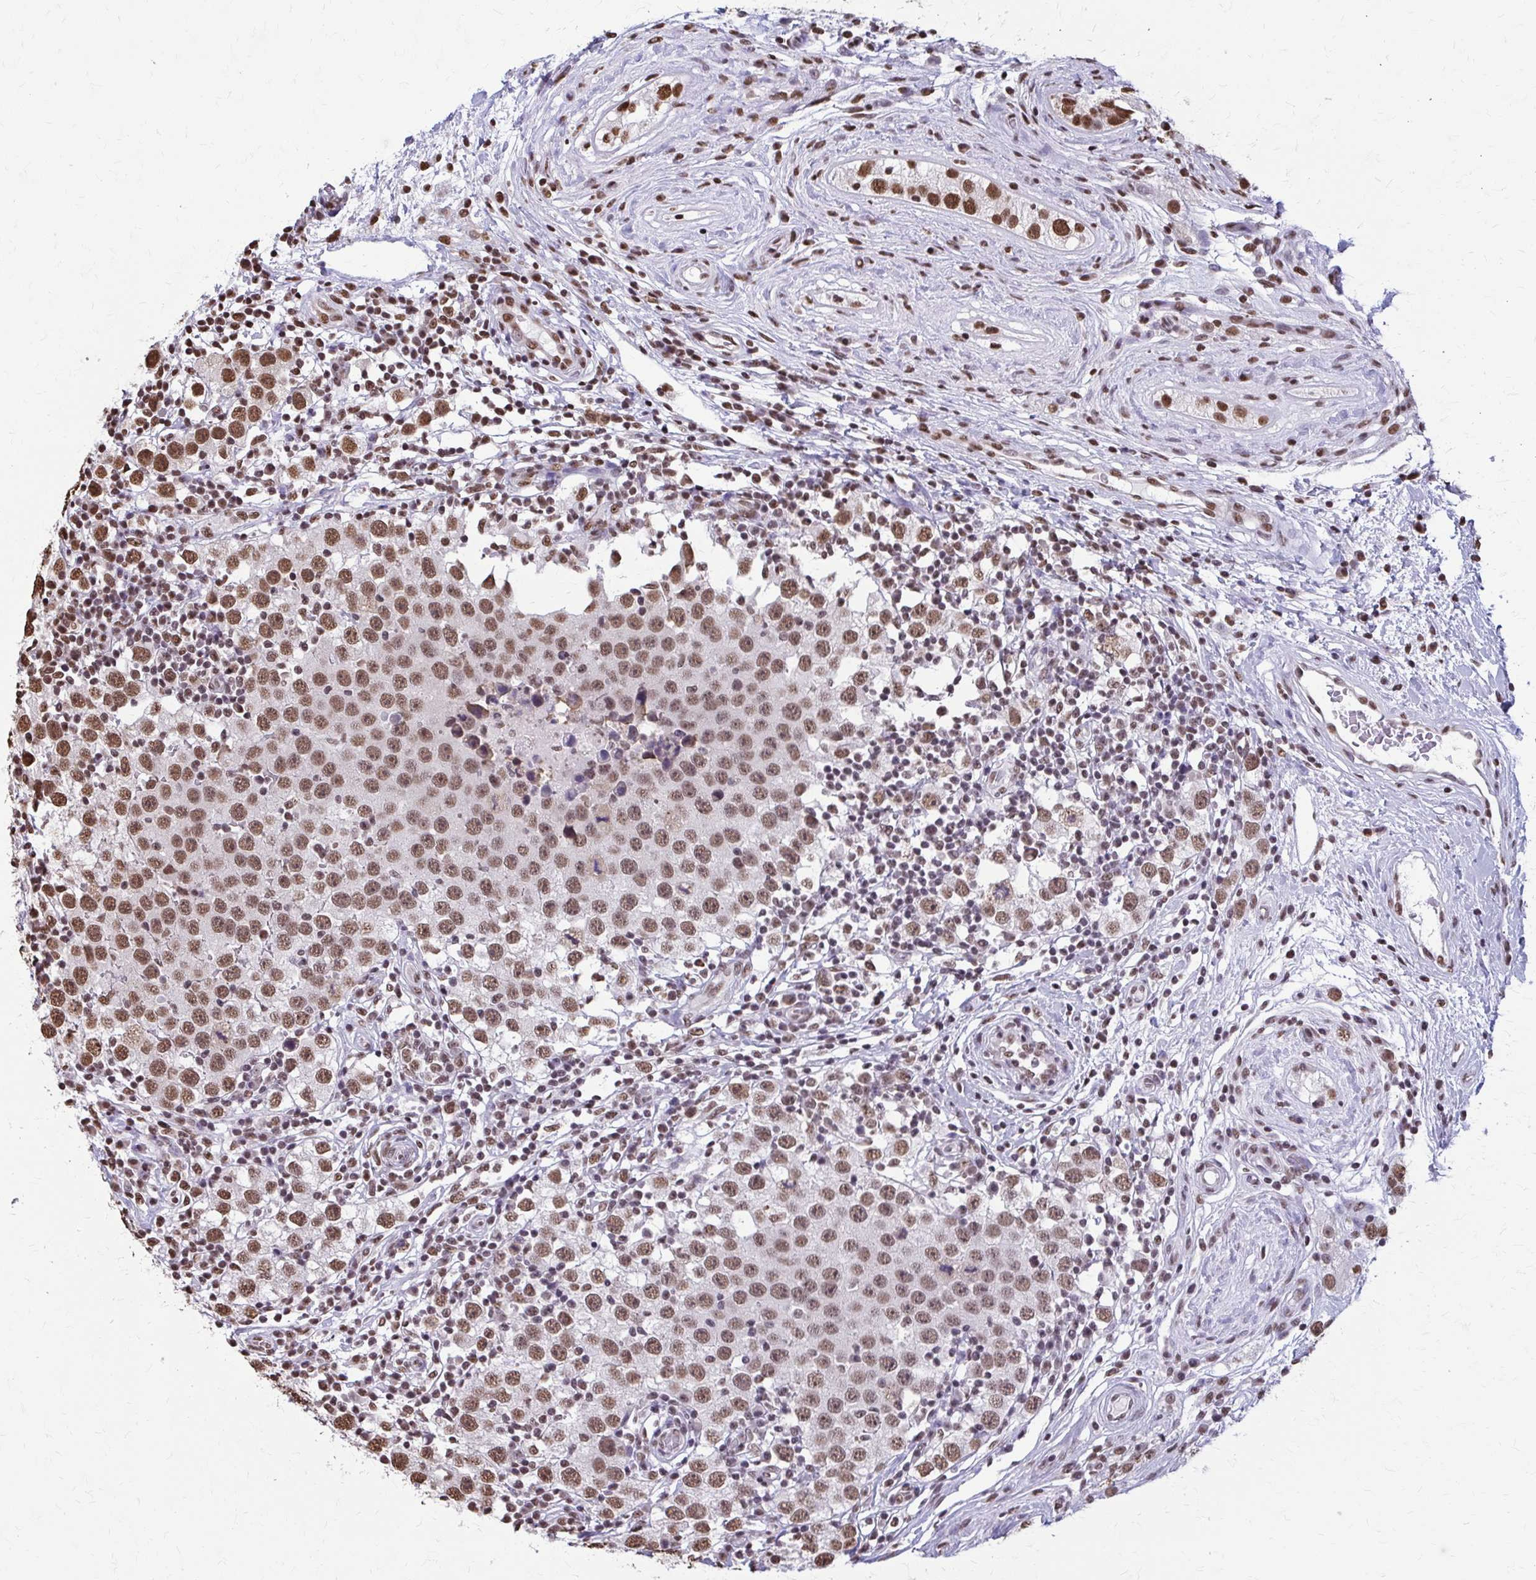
{"staining": {"intensity": "moderate", "quantity": ">75%", "location": "nuclear"}, "tissue": "testis cancer", "cell_type": "Tumor cells", "image_type": "cancer", "snomed": [{"axis": "morphology", "description": "Seminoma, NOS"}, {"axis": "topography", "description": "Testis"}], "caption": "High-power microscopy captured an immunohistochemistry (IHC) photomicrograph of seminoma (testis), revealing moderate nuclear positivity in approximately >75% of tumor cells.", "gene": "SNRPA", "patient": {"sex": "male", "age": 34}}